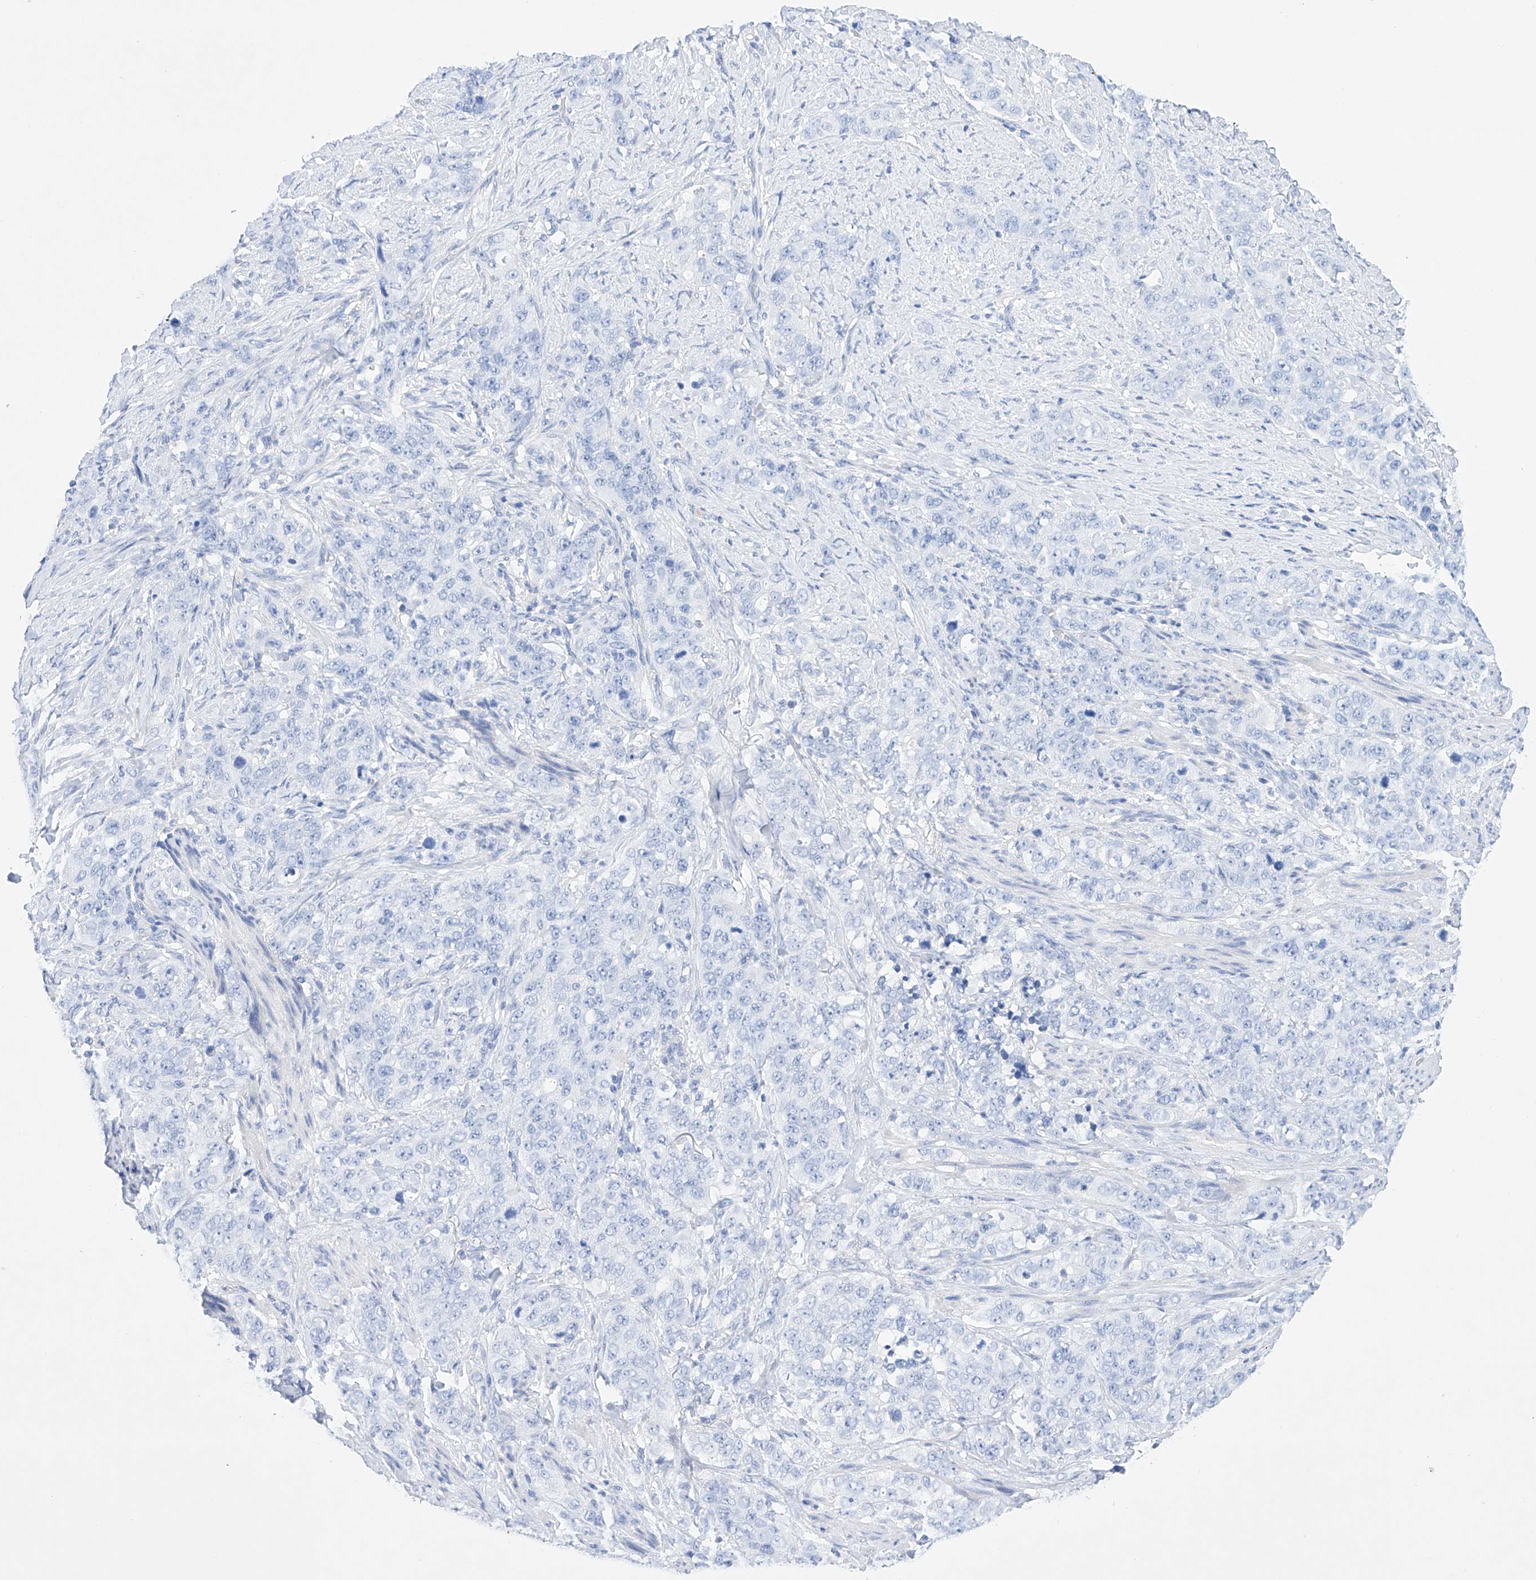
{"staining": {"intensity": "negative", "quantity": "none", "location": "none"}, "tissue": "stomach cancer", "cell_type": "Tumor cells", "image_type": "cancer", "snomed": [{"axis": "morphology", "description": "Adenocarcinoma, NOS"}, {"axis": "topography", "description": "Stomach"}], "caption": "Adenocarcinoma (stomach) was stained to show a protein in brown. There is no significant positivity in tumor cells. (Brightfield microscopy of DAB immunohistochemistry at high magnification).", "gene": "LURAP1", "patient": {"sex": "male", "age": 48}}